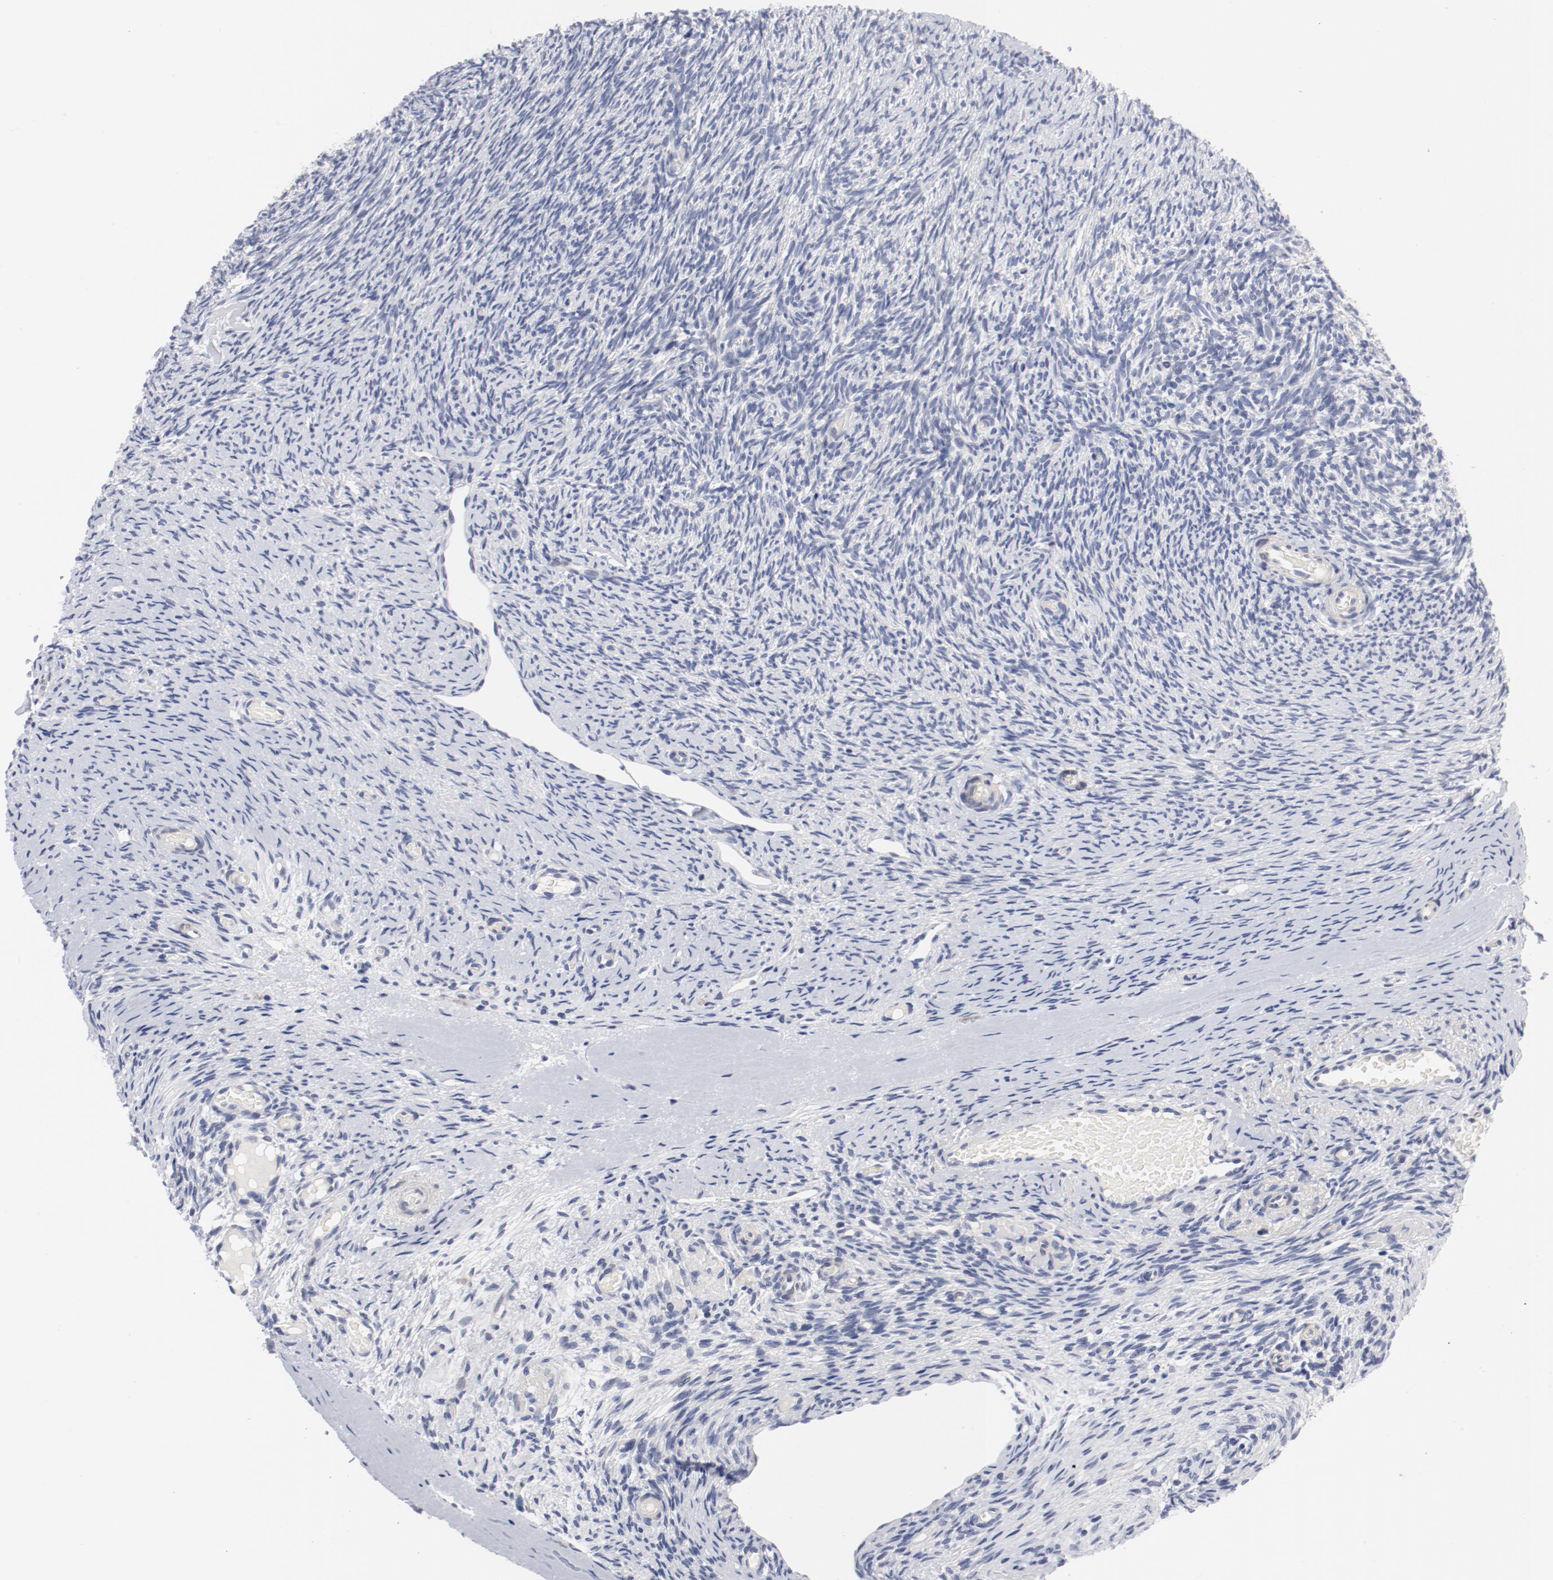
{"staining": {"intensity": "negative", "quantity": "none", "location": "none"}, "tissue": "ovary", "cell_type": "Ovarian stroma cells", "image_type": "normal", "snomed": [{"axis": "morphology", "description": "Normal tissue, NOS"}, {"axis": "topography", "description": "Ovary"}], "caption": "Protein analysis of benign ovary shows no significant expression in ovarian stroma cells.", "gene": "KCNK13", "patient": {"sex": "female", "age": 60}}